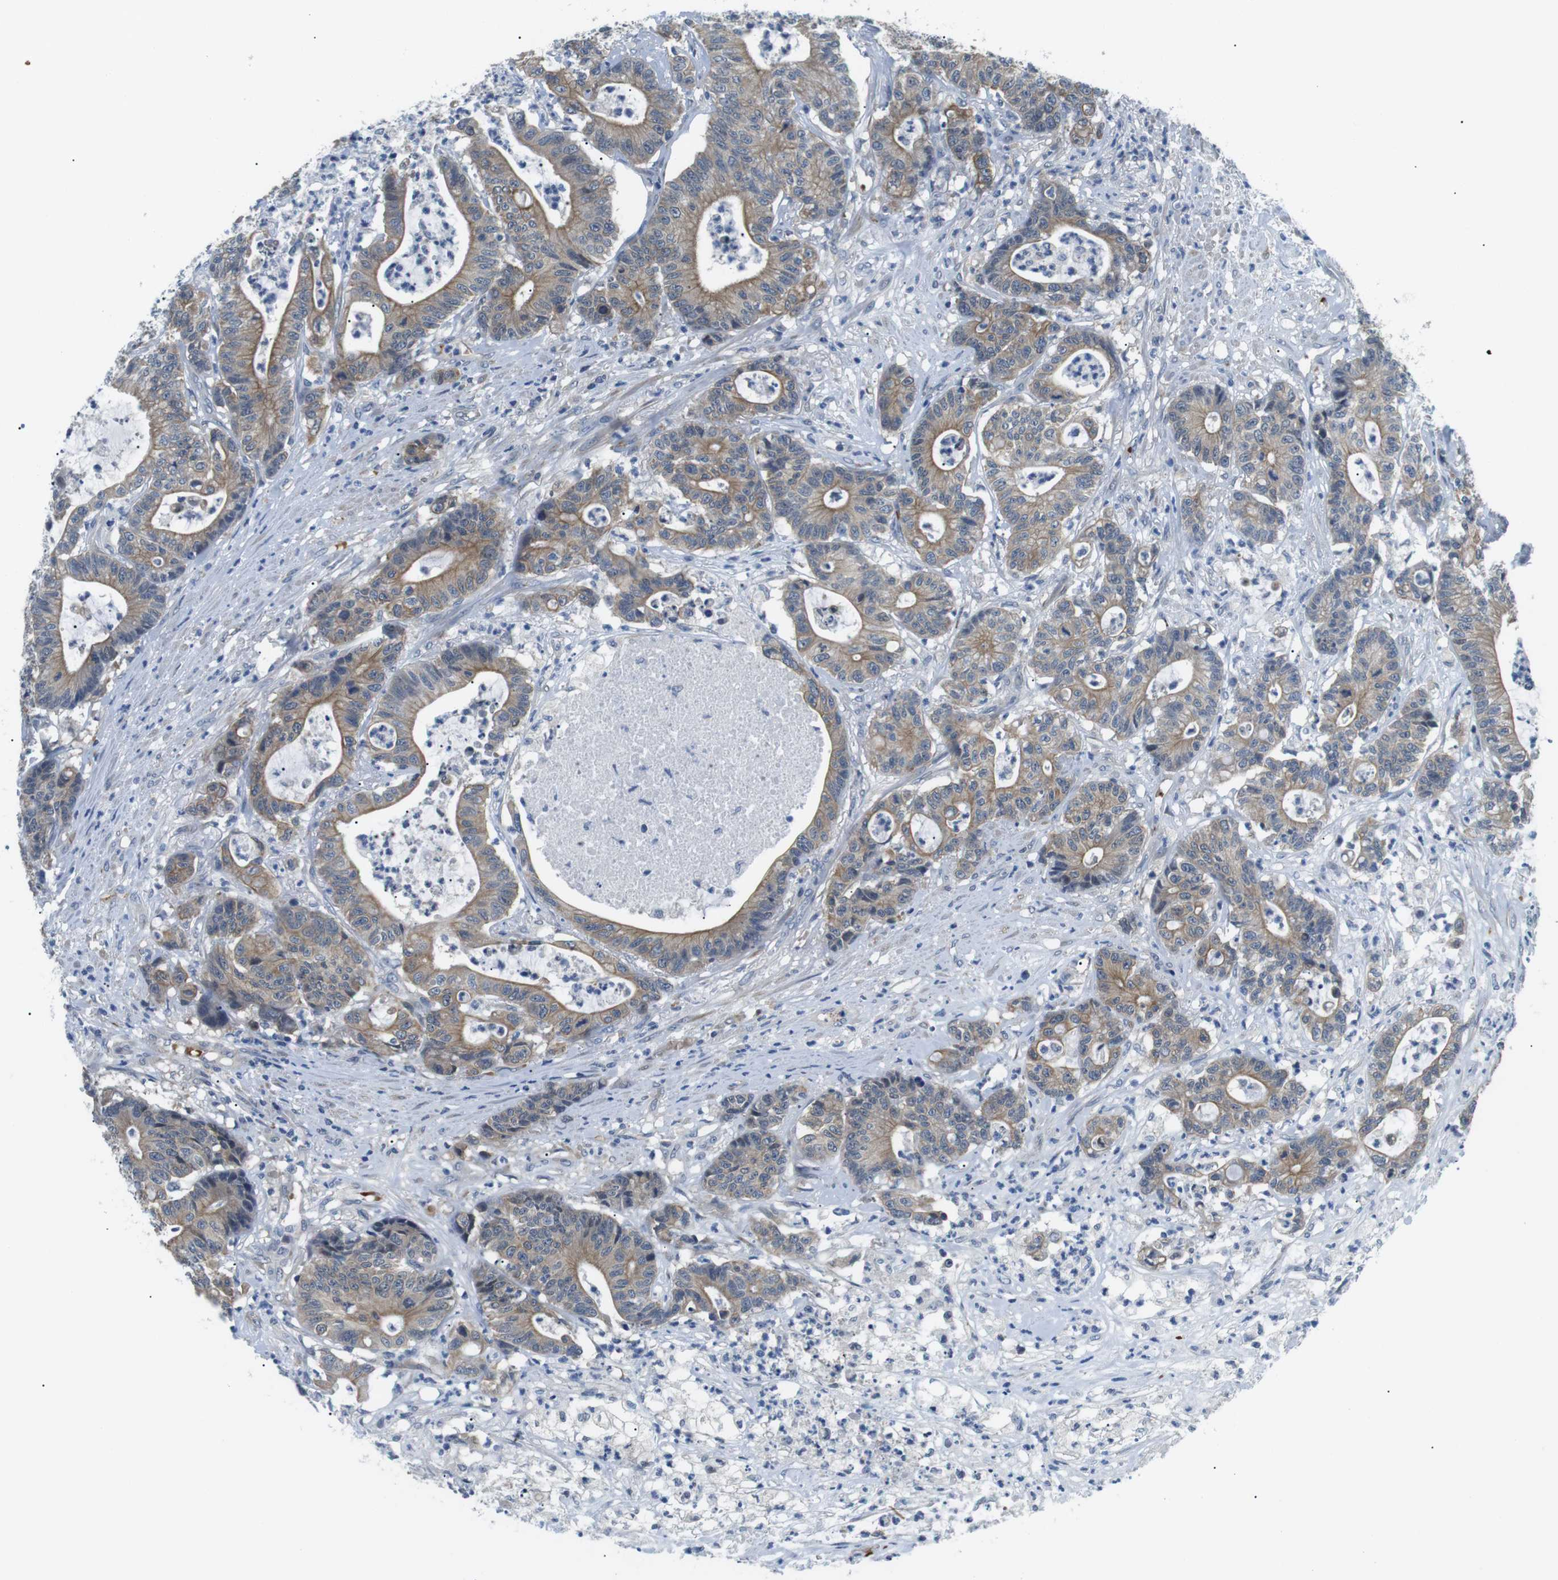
{"staining": {"intensity": "moderate", "quantity": ">75%", "location": "cytoplasmic/membranous"}, "tissue": "colorectal cancer", "cell_type": "Tumor cells", "image_type": "cancer", "snomed": [{"axis": "morphology", "description": "Adenocarcinoma, NOS"}, {"axis": "topography", "description": "Colon"}], "caption": "Immunohistochemical staining of colorectal cancer (adenocarcinoma) exhibits medium levels of moderate cytoplasmic/membranous protein positivity in approximately >75% of tumor cells.", "gene": "WSCD1", "patient": {"sex": "female", "age": 84}}